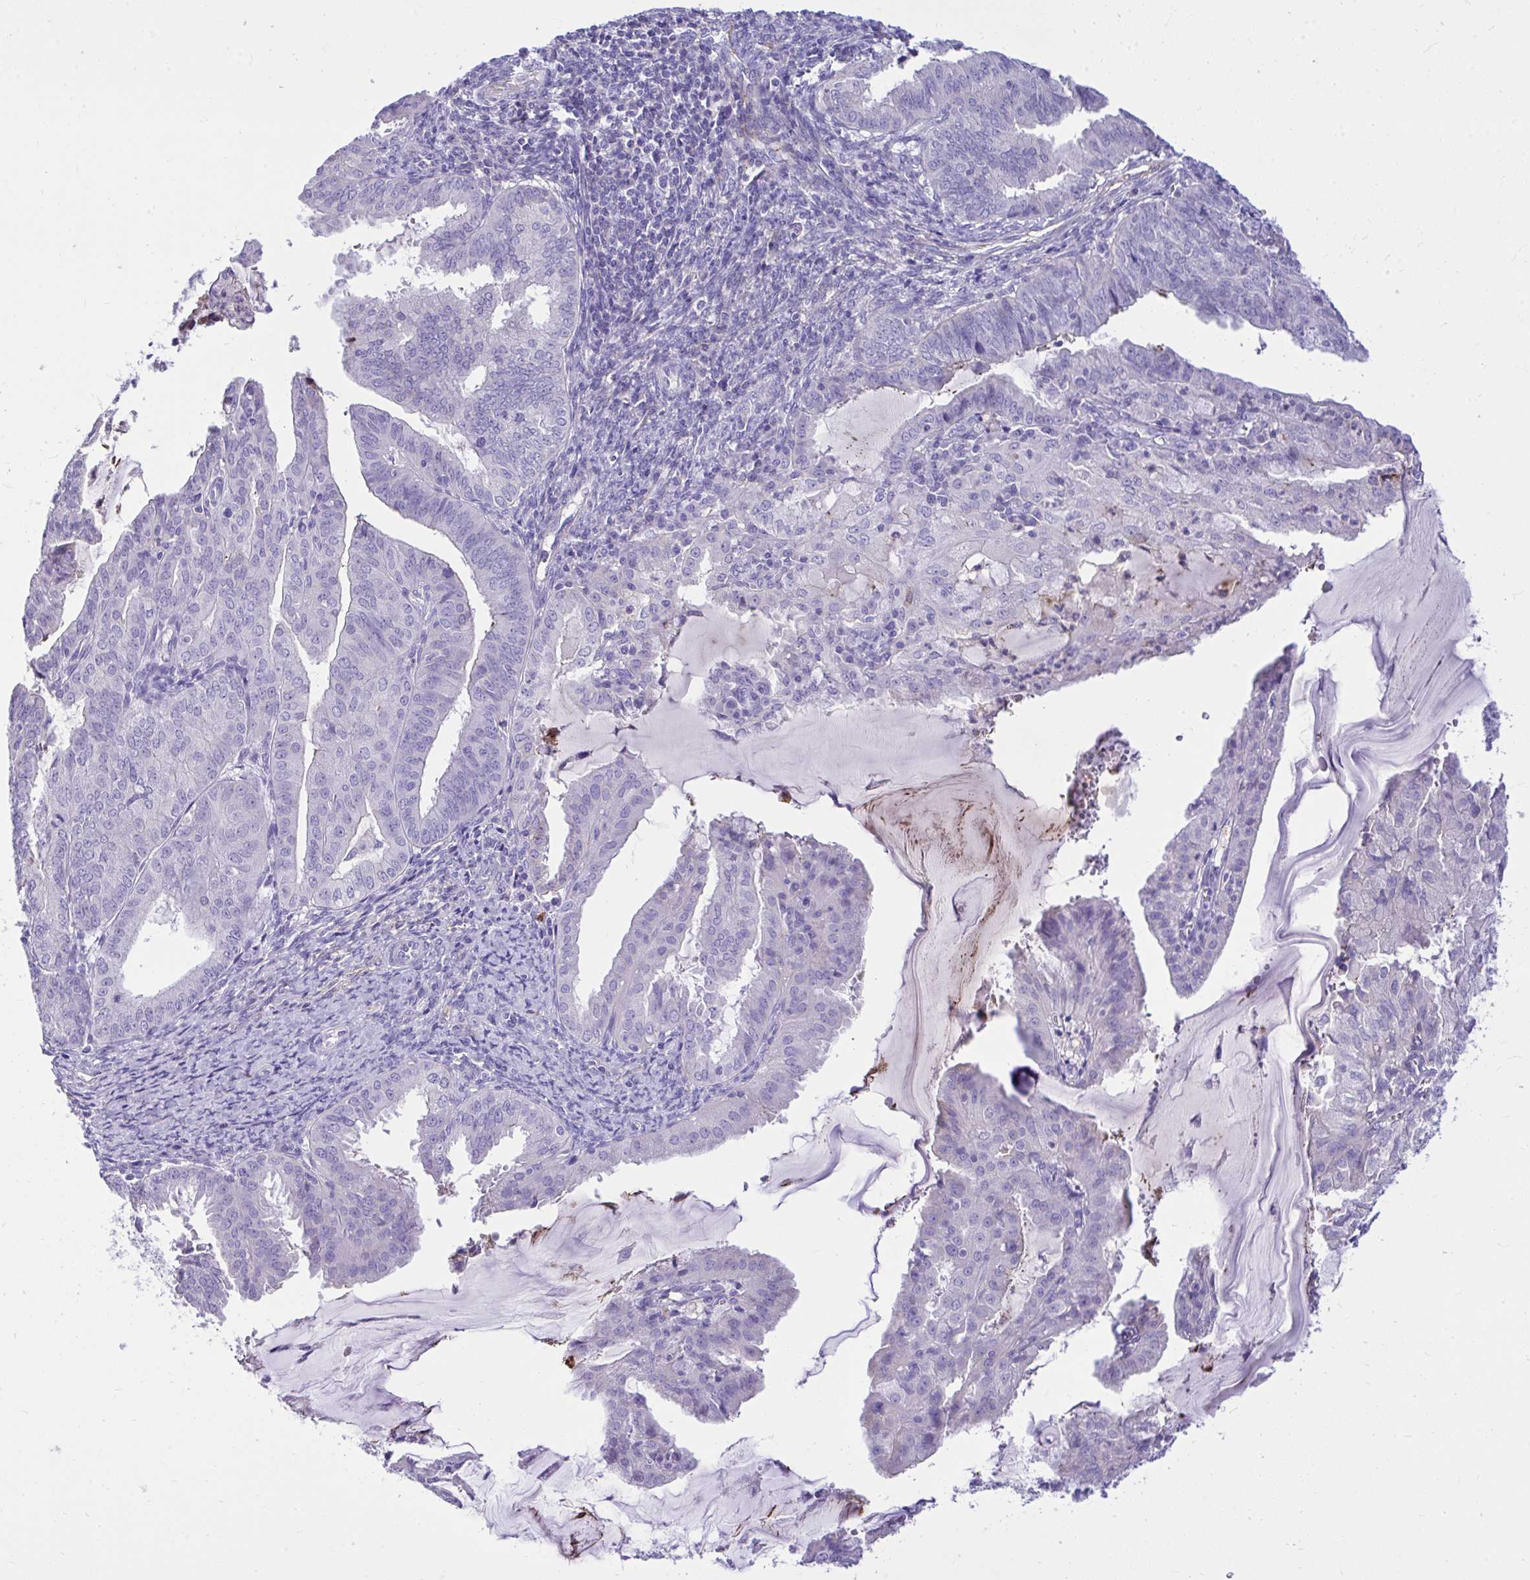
{"staining": {"intensity": "negative", "quantity": "none", "location": "none"}, "tissue": "endometrial cancer", "cell_type": "Tumor cells", "image_type": "cancer", "snomed": [{"axis": "morphology", "description": "Adenocarcinoma, NOS"}, {"axis": "topography", "description": "Endometrium"}], "caption": "This micrograph is of endometrial cancer (adenocarcinoma) stained with IHC to label a protein in brown with the nuclei are counter-stained blue. There is no staining in tumor cells.", "gene": "HRG", "patient": {"sex": "female", "age": 70}}